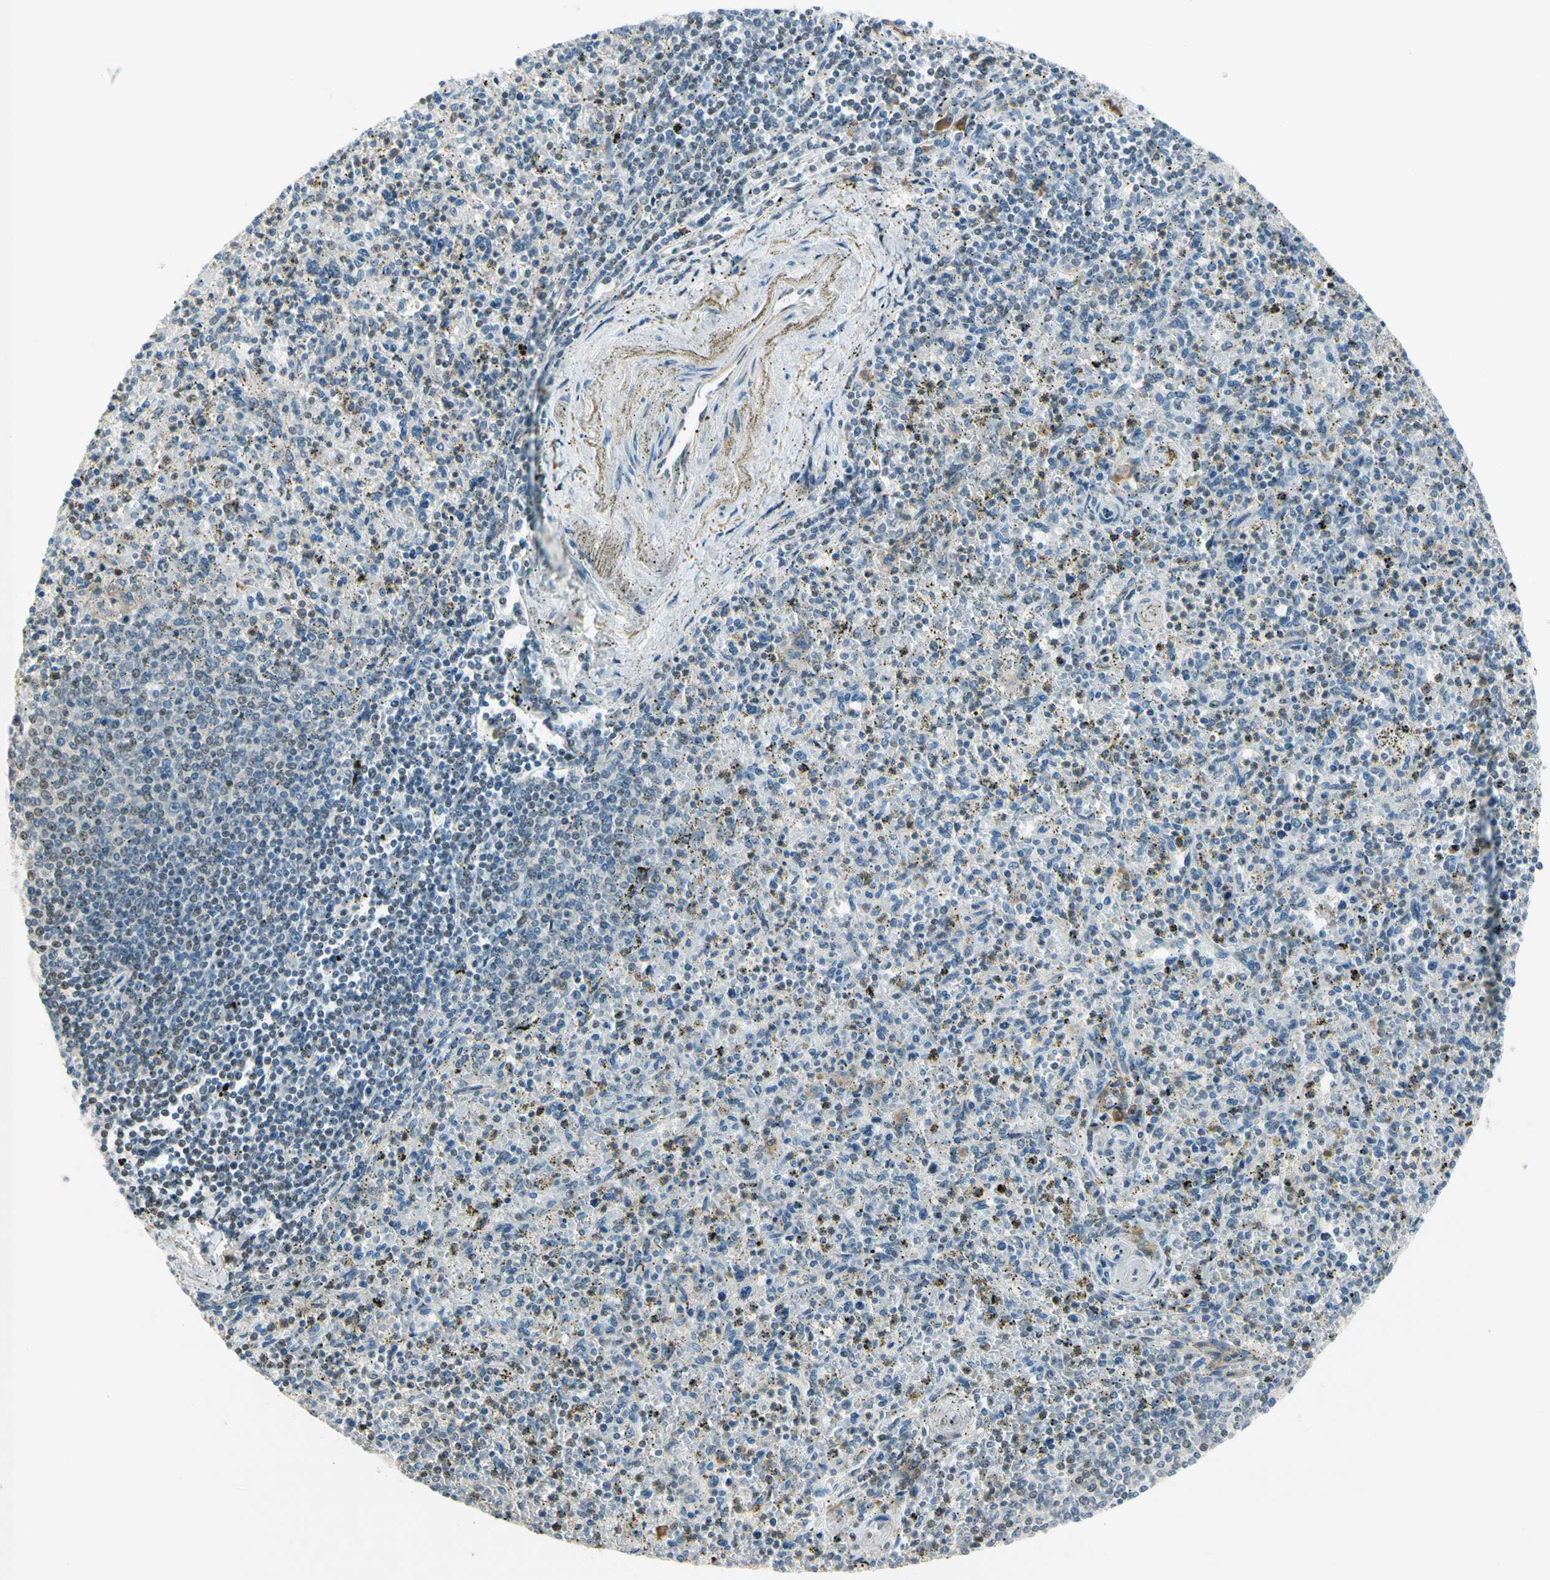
{"staining": {"intensity": "weak", "quantity": "25%-75%", "location": "cytoplasmic/membranous,nuclear"}, "tissue": "spleen", "cell_type": "Cells in red pulp", "image_type": "normal", "snomed": [{"axis": "morphology", "description": "Normal tissue, NOS"}, {"axis": "topography", "description": "Spleen"}], "caption": "Immunohistochemistry (IHC) histopathology image of normal spleen: human spleen stained using immunohistochemistry exhibits low levels of weak protein expression localized specifically in the cytoplasmic/membranous,nuclear of cells in red pulp, appearing as a cytoplasmic/membranous,nuclear brown color.", "gene": "NPDC1", "patient": {"sex": "male", "age": 72}}